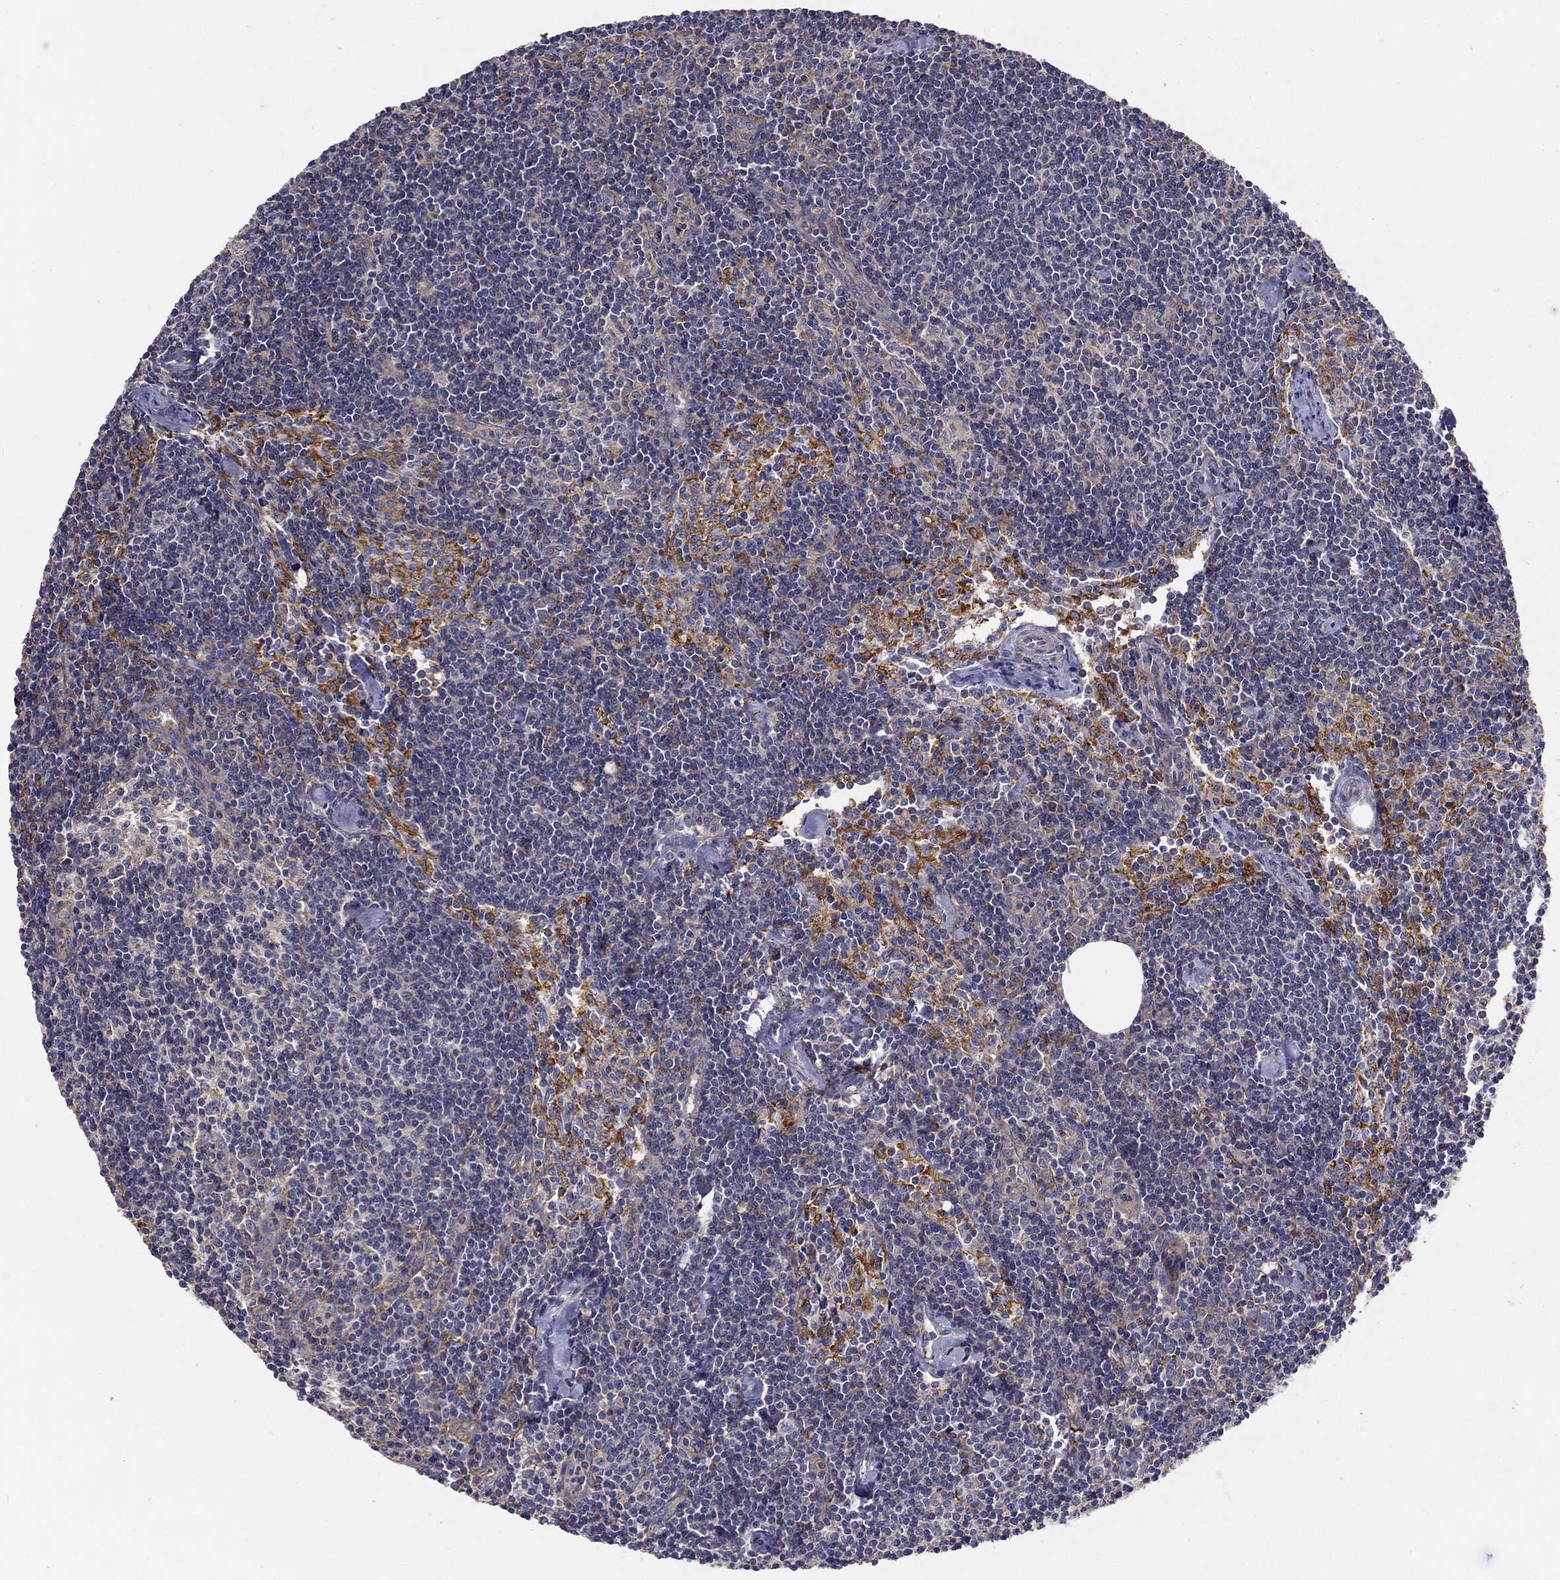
{"staining": {"intensity": "negative", "quantity": "none", "location": "none"}, "tissue": "lymph node", "cell_type": "Germinal center cells", "image_type": "normal", "snomed": [{"axis": "morphology", "description": "Normal tissue, NOS"}, {"axis": "topography", "description": "Lymph node"}], "caption": "This image is of benign lymph node stained with immunohistochemistry to label a protein in brown with the nuclei are counter-stained blue. There is no expression in germinal center cells. The staining was performed using DAB (3,3'-diaminobenzidine) to visualize the protein expression in brown, while the nuclei were stained in blue with hematoxylin (Magnification: 20x).", "gene": "ALDH4A1", "patient": {"sex": "female", "age": 51}}